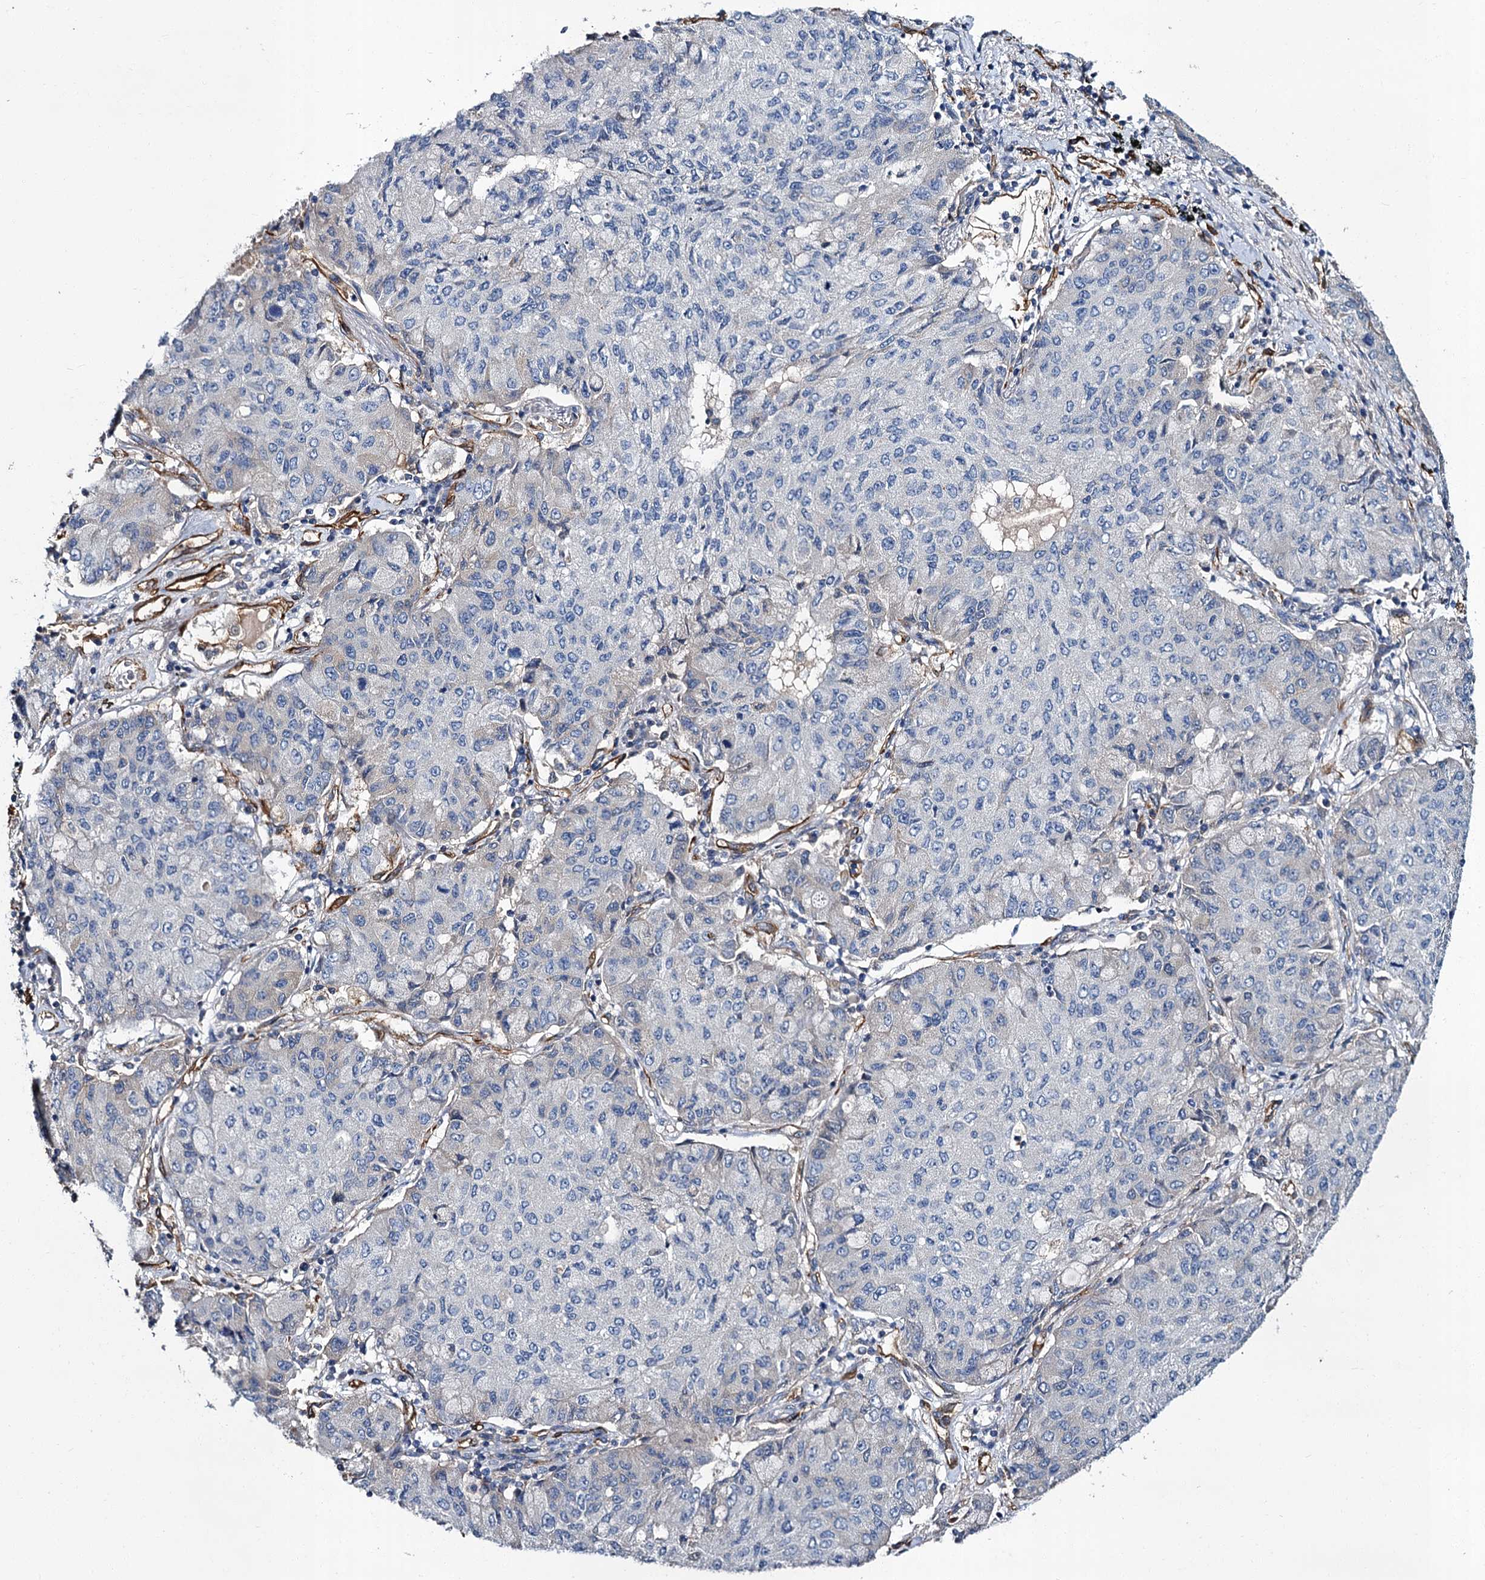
{"staining": {"intensity": "negative", "quantity": "none", "location": "none"}, "tissue": "lung cancer", "cell_type": "Tumor cells", "image_type": "cancer", "snomed": [{"axis": "morphology", "description": "Squamous cell carcinoma, NOS"}, {"axis": "topography", "description": "Lung"}], "caption": "High power microscopy micrograph of an immunohistochemistry histopathology image of lung cancer (squamous cell carcinoma), revealing no significant expression in tumor cells.", "gene": "CACNA1C", "patient": {"sex": "male", "age": 74}}